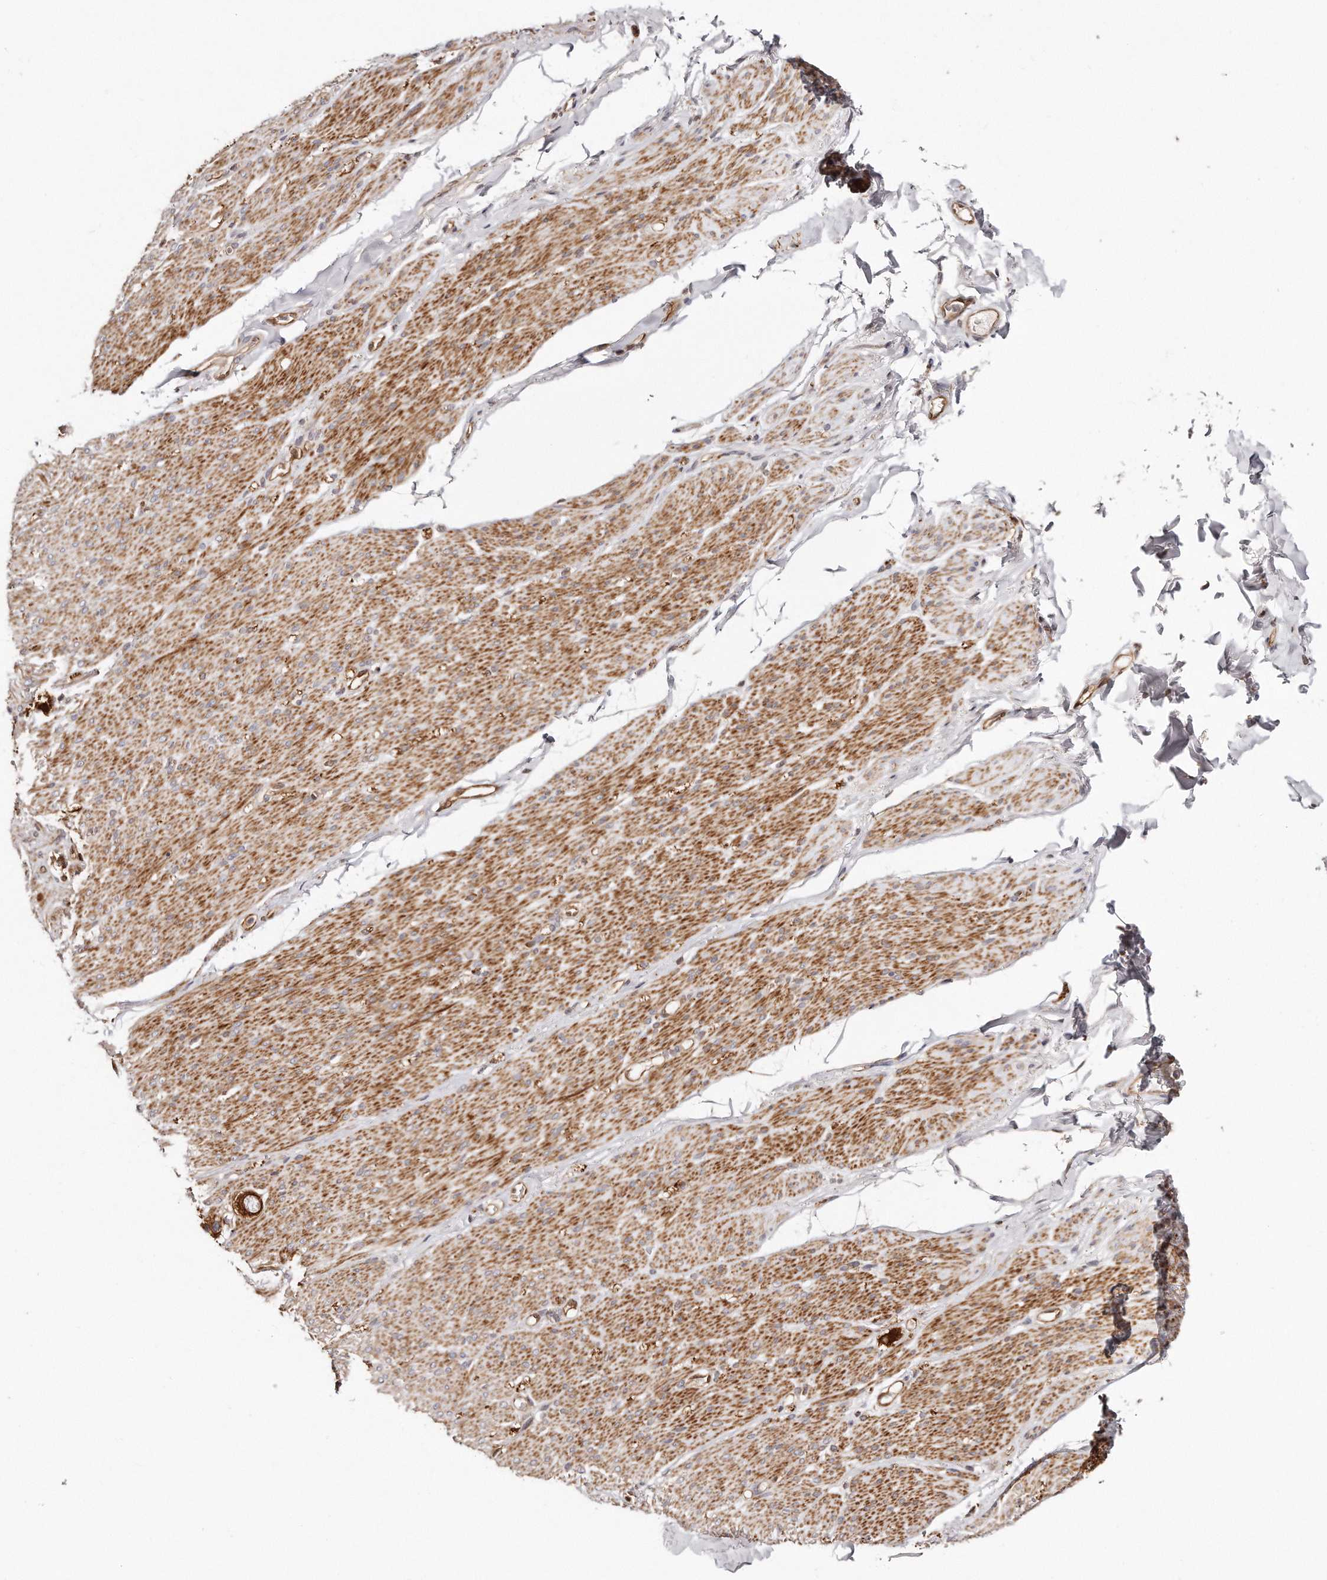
{"staining": {"intensity": "moderate", "quantity": ">75%", "location": "cytoplasmic/membranous"}, "tissue": "smooth muscle", "cell_type": "Smooth muscle cells", "image_type": "normal", "snomed": [{"axis": "morphology", "description": "Normal tissue, NOS"}, {"axis": "topography", "description": "Colon"}, {"axis": "topography", "description": "Peripheral nerve tissue"}], "caption": "This photomicrograph reveals normal smooth muscle stained with IHC to label a protein in brown. The cytoplasmic/membranous of smooth muscle cells show moderate positivity for the protein. Nuclei are counter-stained blue.", "gene": "GBP4", "patient": {"sex": "female", "age": 61}}